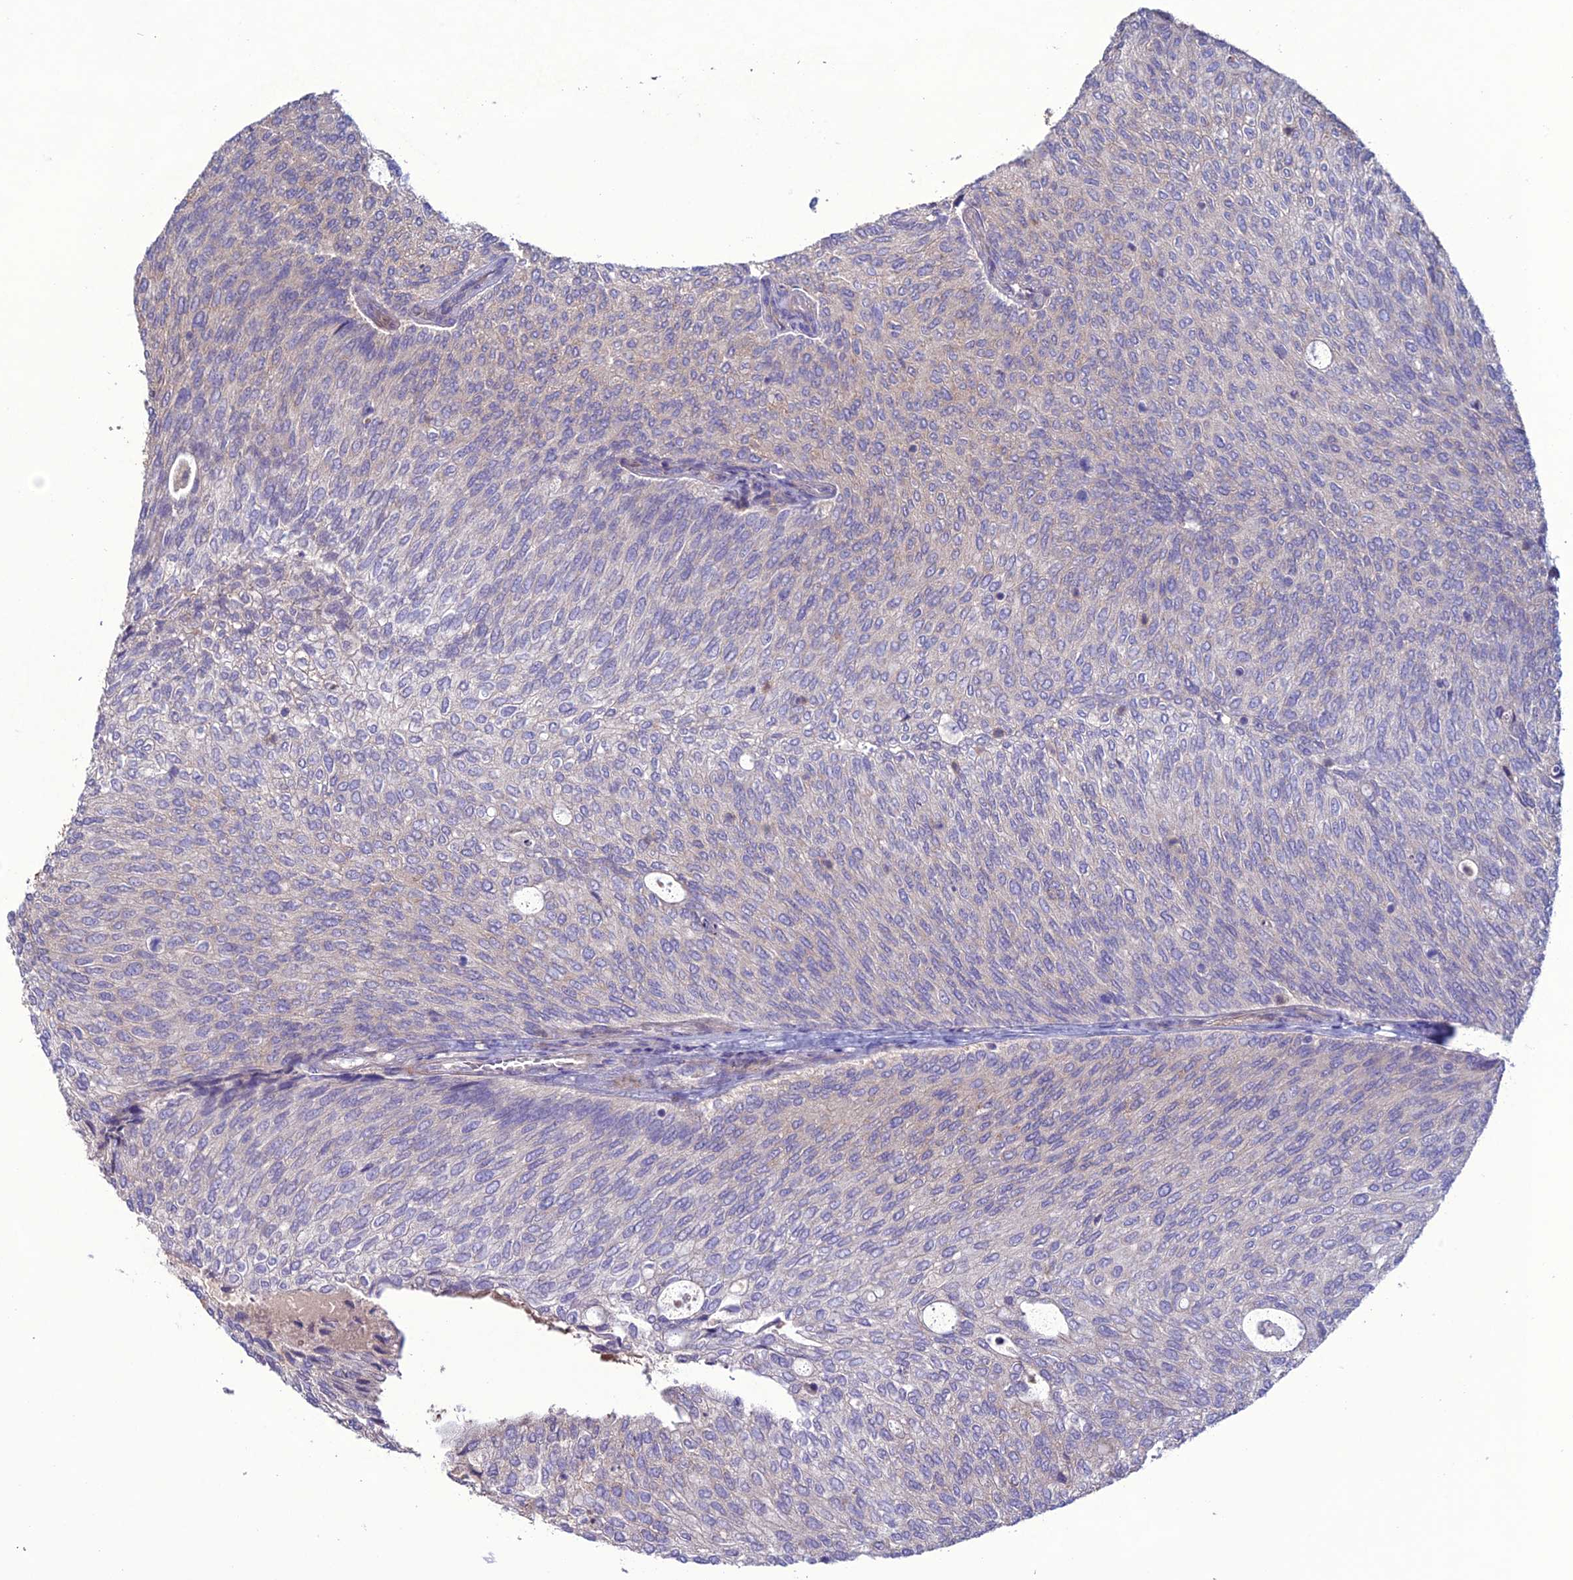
{"staining": {"intensity": "weak", "quantity": "25%-75%", "location": "cytoplasmic/membranous"}, "tissue": "urothelial cancer", "cell_type": "Tumor cells", "image_type": "cancer", "snomed": [{"axis": "morphology", "description": "Urothelial carcinoma, Low grade"}, {"axis": "topography", "description": "Urinary bladder"}], "caption": "A brown stain shows weak cytoplasmic/membranous positivity of a protein in human low-grade urothelial carcinoma tumor cells.", "gene": "C2orf76", "patient": {"sex": "female", "age": 79}}